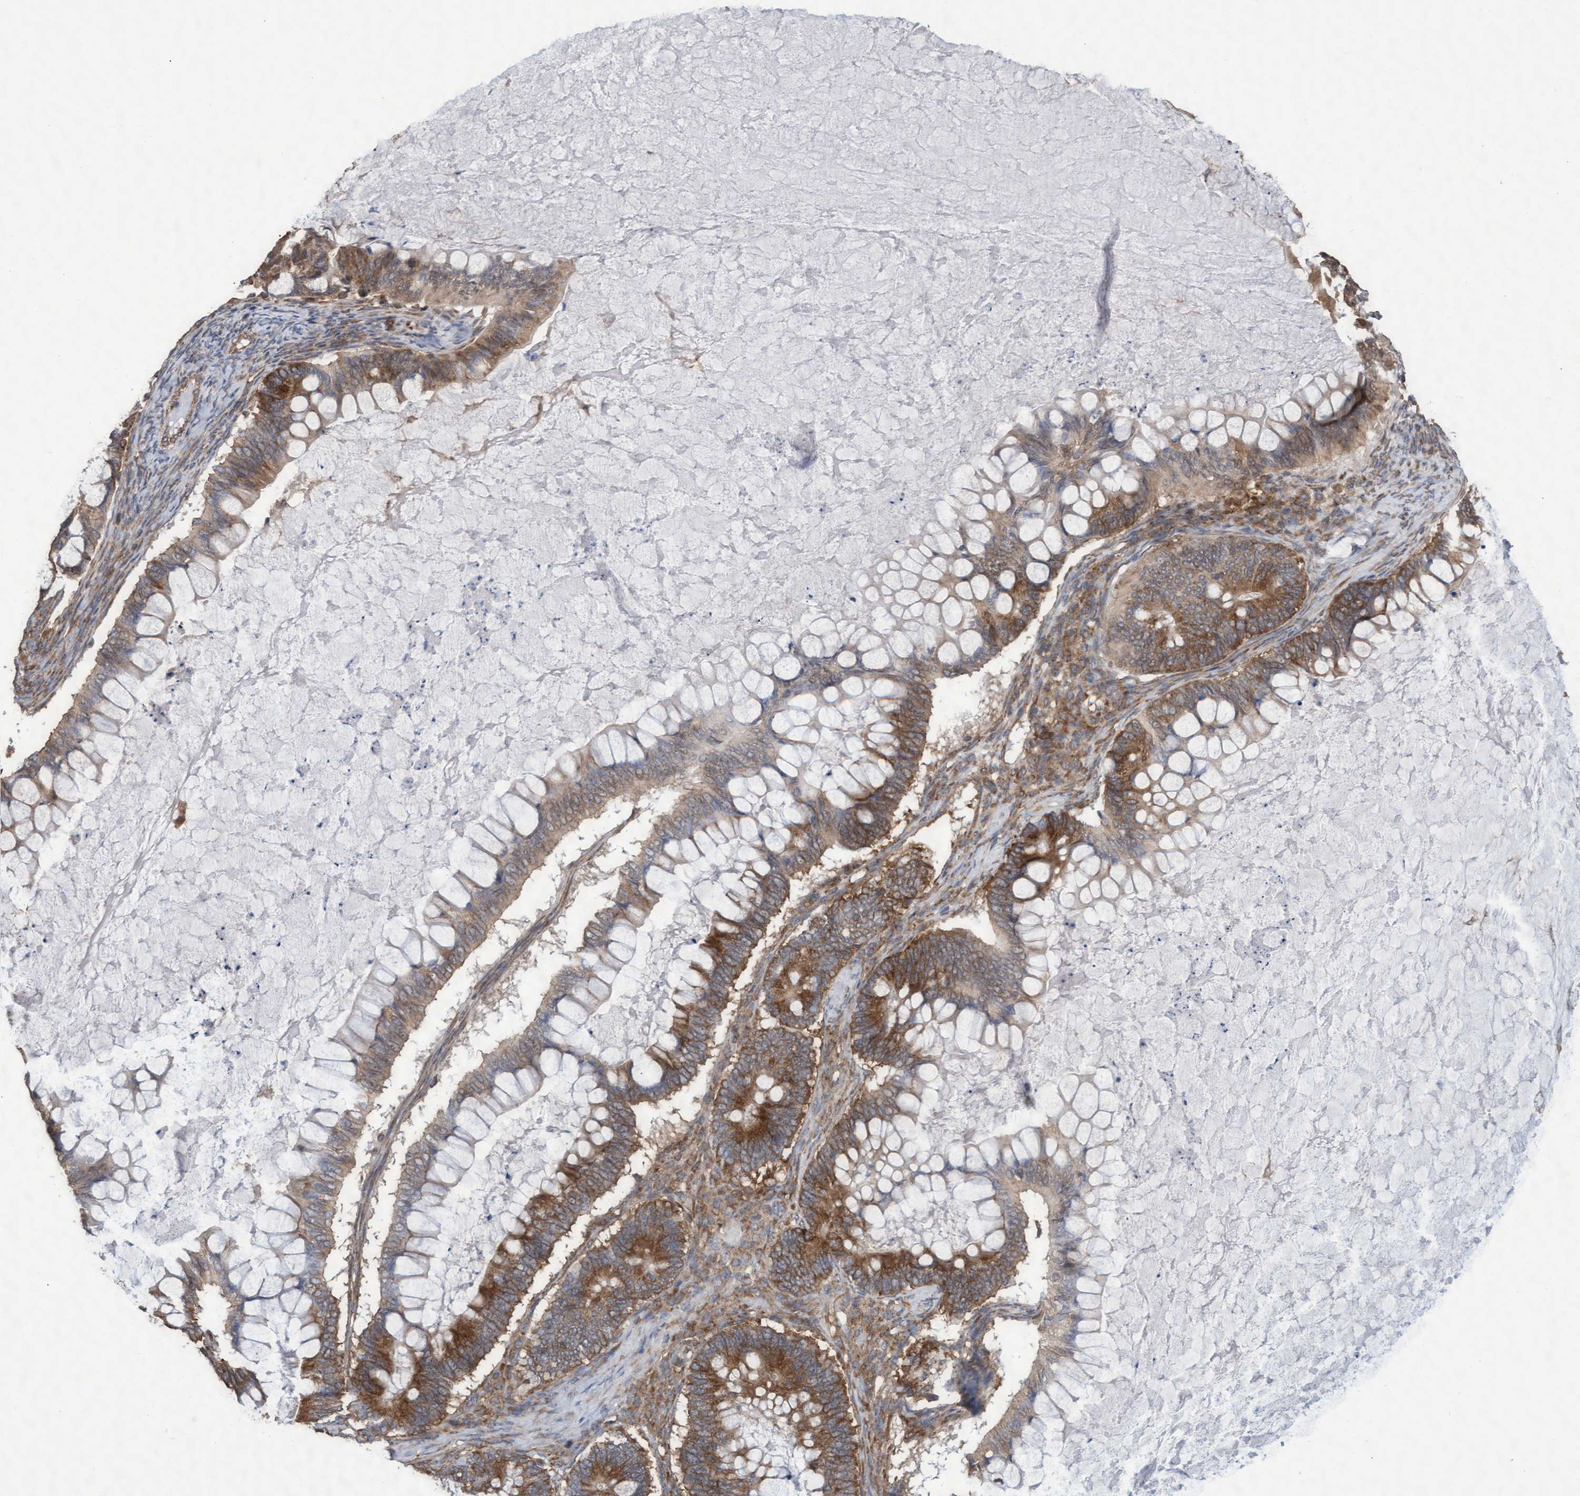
{"staining": {"intensity": "moderate", "quantity": ">75%", "location": "cytoplasmic/membranous"}, "tissue": "ovarian cancer", "cell_type": "Tumor cells", "image_type": "cancer", "snomed": [{"axis": "morphology", "description": "Cystadenocarcinoma, mucinous, NOS"}, {"axis": "topography", "description": "Ovary"}], "caption": "IHC of human mucinous cystadenocarcinoma (ovarian) exhibits medium levels of moderate cytoplasmic/membranous staining in about >75% of tumor cells.", "gene": "ABCF2", "patient": {"sex": "female", "age": 61}}